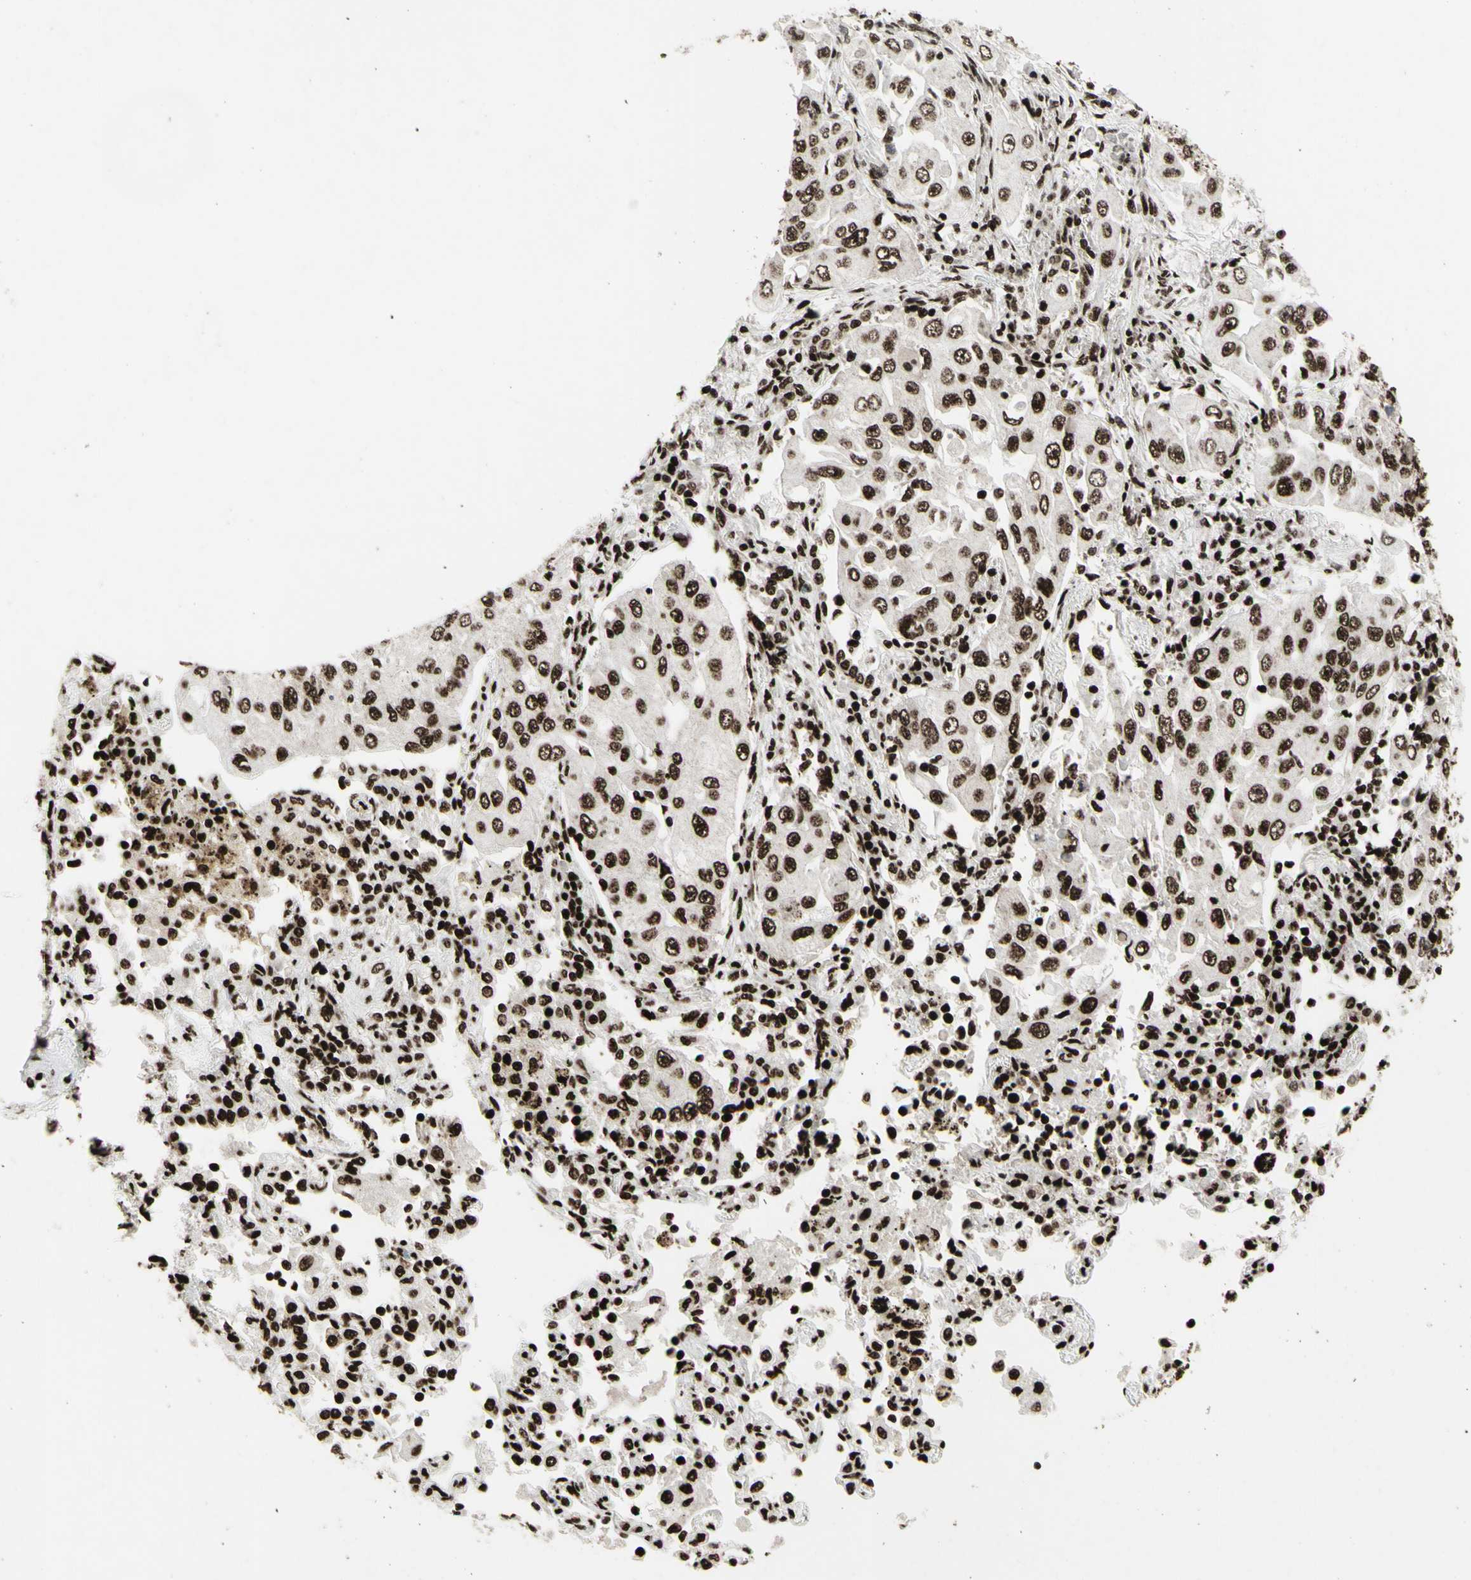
{"staining": {"intensity": "strong", "quantity": ">75%", "location": "cytoplasmic/membranous,nuclear"}, "tissue": "lung cancer", "cell_type": "Tumor cells", "image_type": "cancer", "snomed": [{"axis": "morphology", "description": "Adenocarcinoma, NOS"}, {"axis": "topography", "description": "Lung"}], "caption": "A high amount of strong cytoplasmic/membranous and nuclear expression is identified in approximately >75% of tumor cells in adenocarcinoma (lung) tissue.", "gene": "U2AF2", "patient": {"sex": "male", "age": 84}}